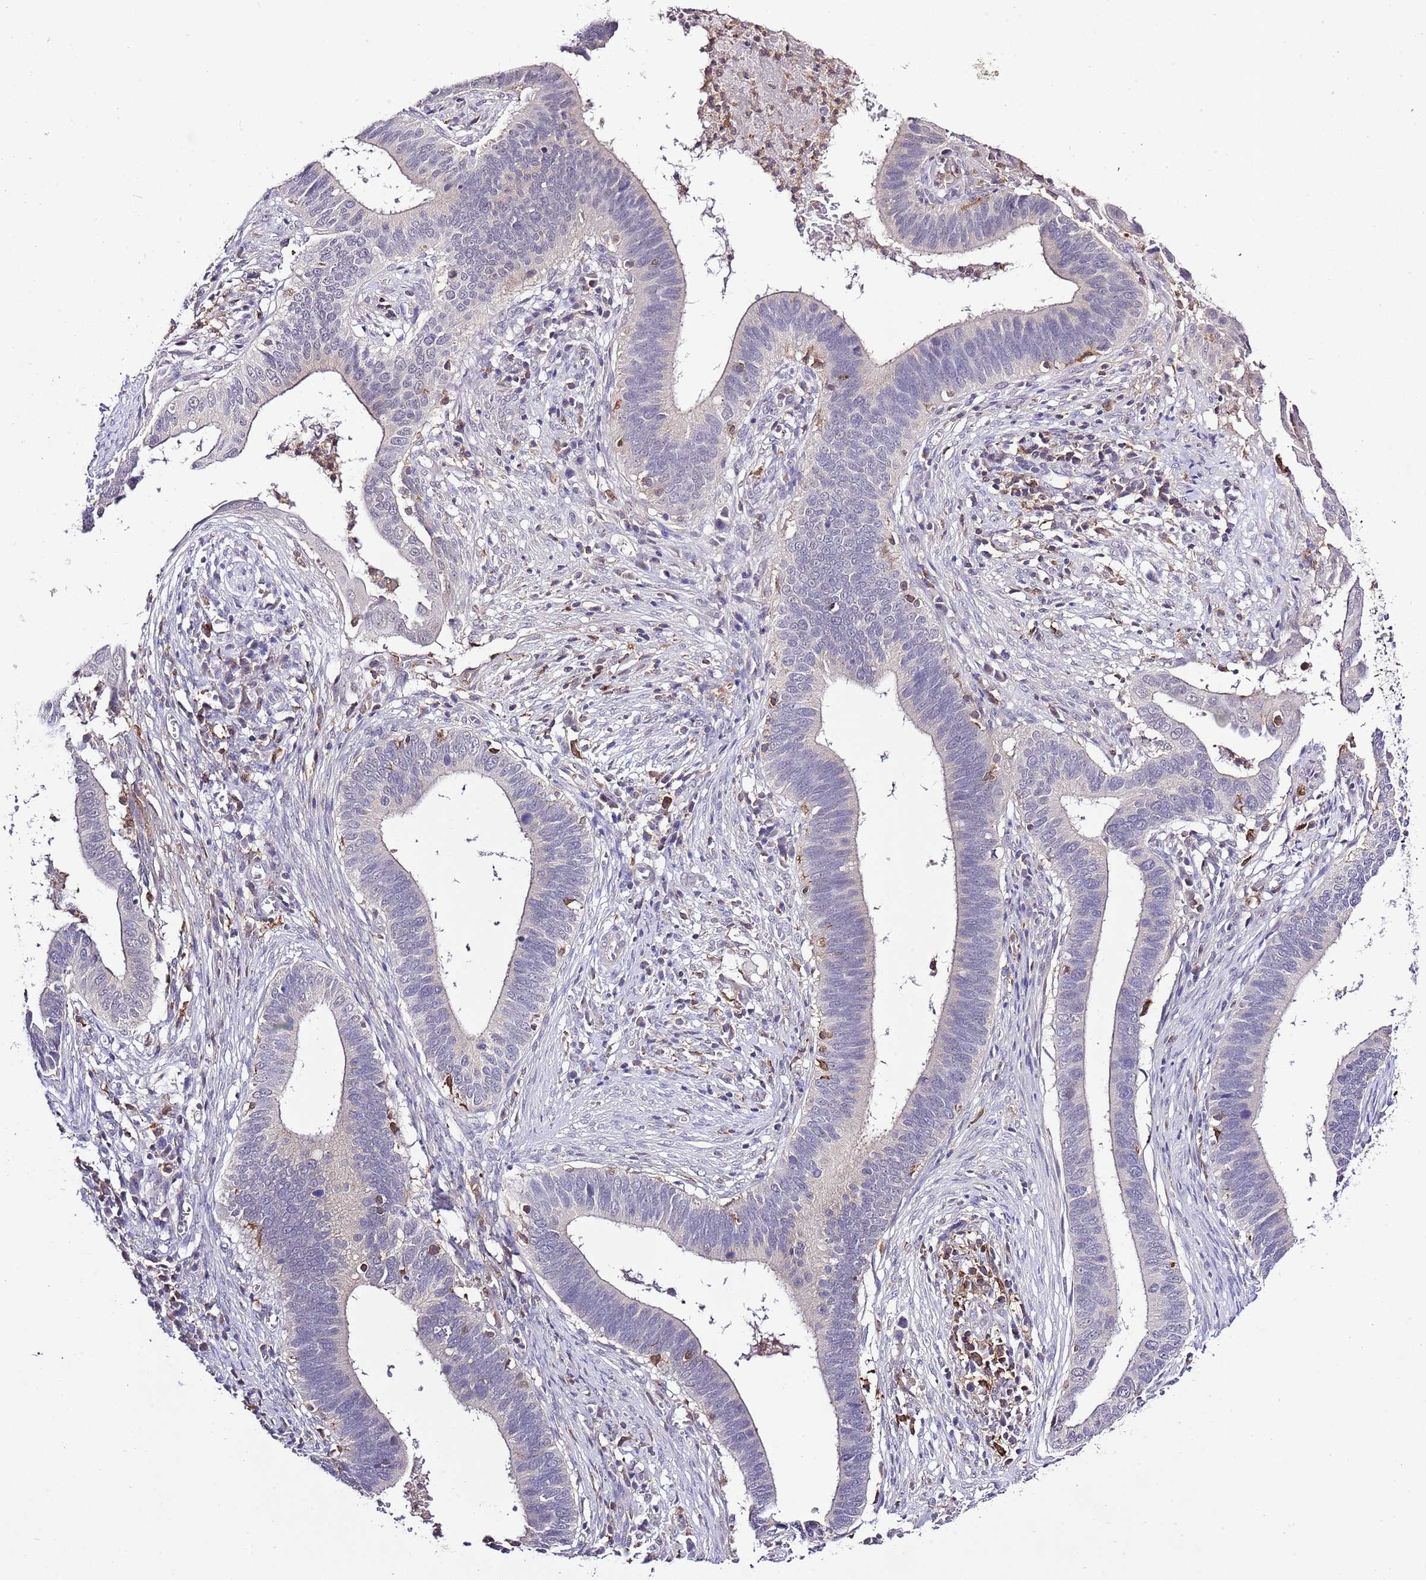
{"staining": {"intensity": "negative", "quantity": "none", "location": "none"}, "tissue": "cervical cancer", "cell_type": "Tumor cells", "image_type": "cancer", "snomed": [{"axis": "morphology", "description": "Adenocarcinoma, NOS"}, {"axis": "topography", "description": "Cervix"}], "caption": "Cervical adenocarcinoma was stained to show a protein in brown. There is no significant staining in tumor cells. (DAB immunohistochemistry (IHC) with hematoxylin counter stain).", "gene": "EFHD1", "patient": {"sex": "female", "age": 42}}